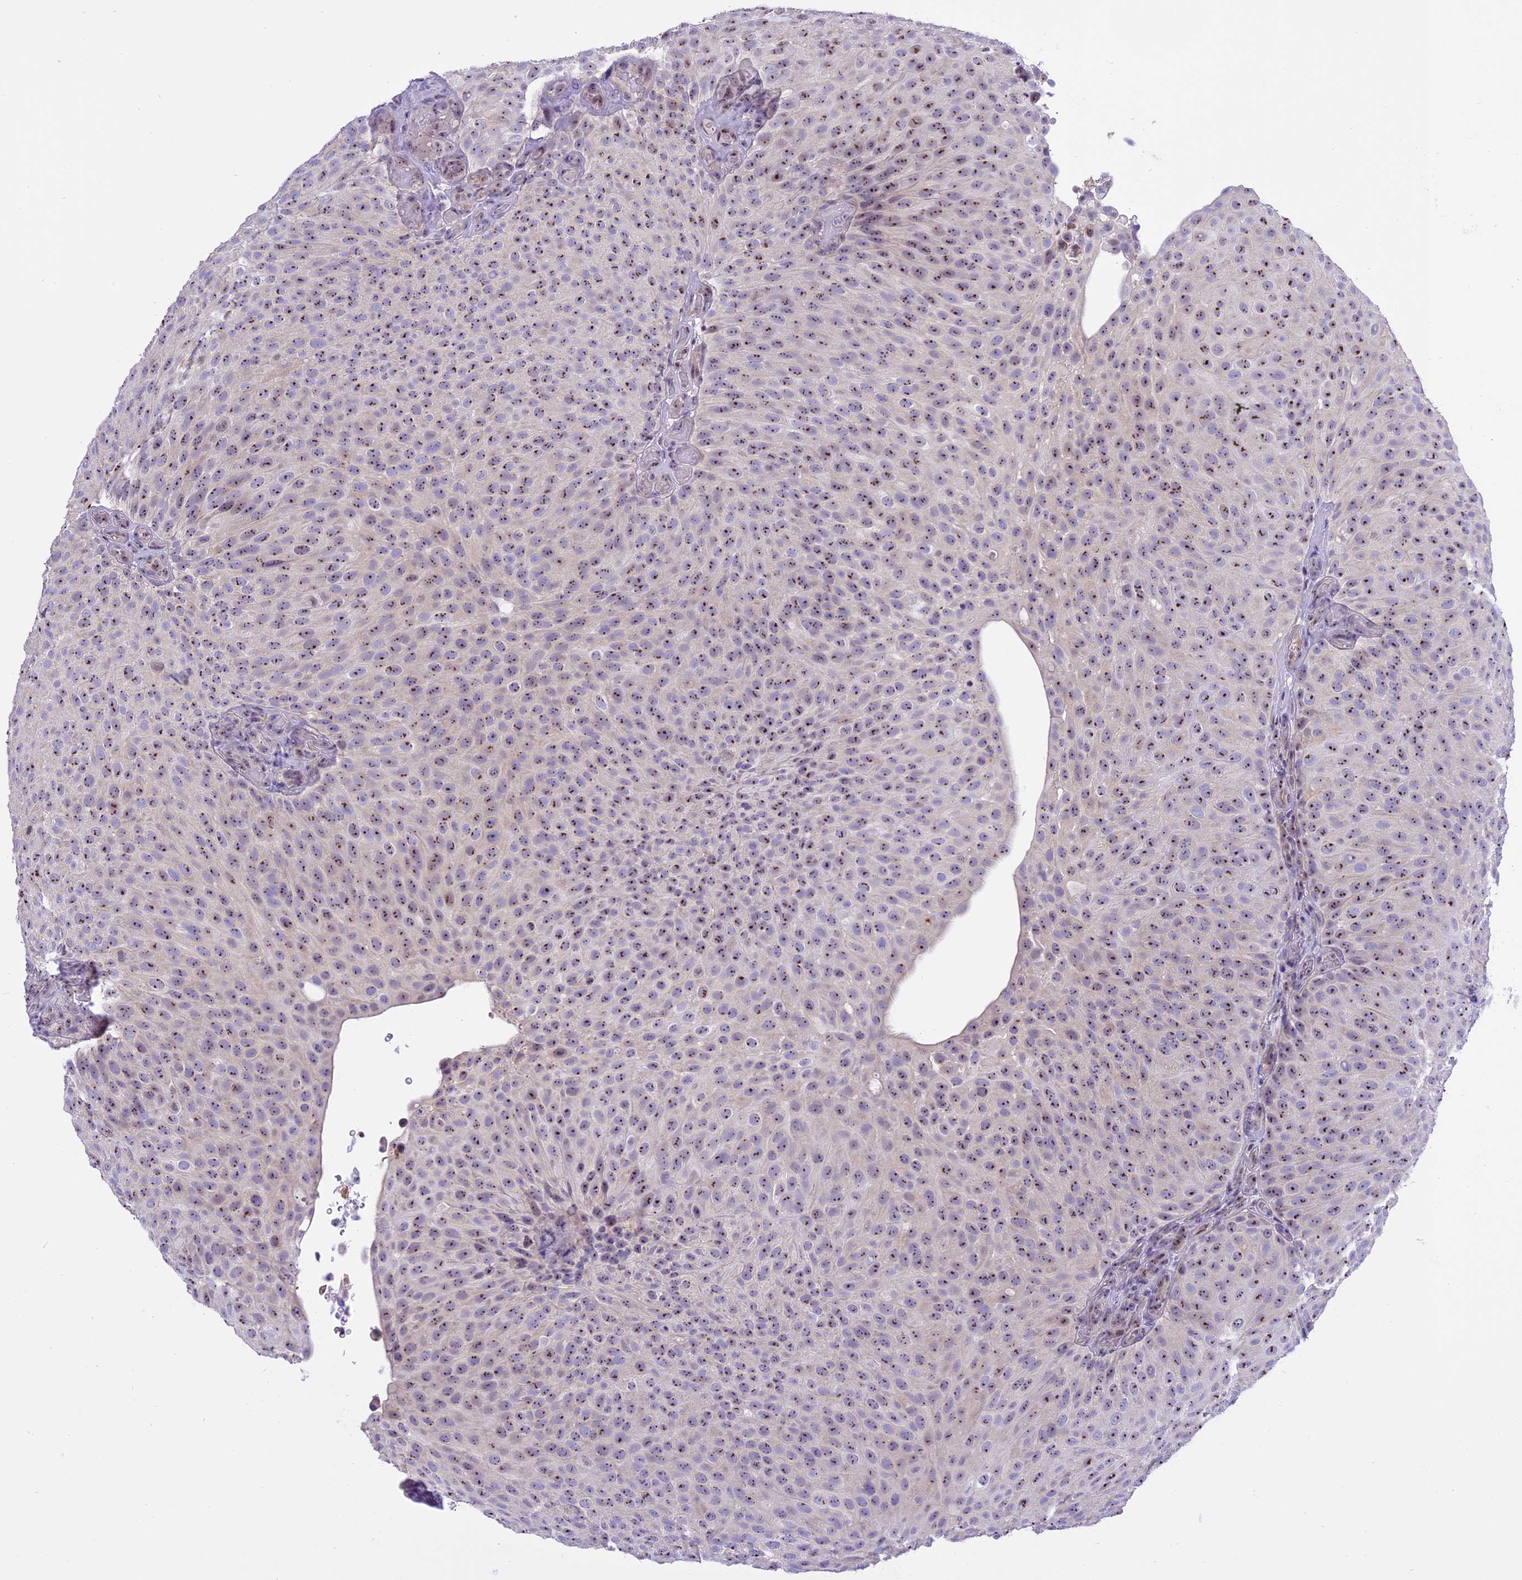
{"staining": {"intensity": "moderate", "quantity": ">75%", "location": "nuclear"}, "tissue": "urothelial cancer", "cell_type": "Tumor cells", "image_type": "cancer", "snomed": [{"axis": "morphology", "description": "Urothelial carcinoma, Low grade"}, {"axis": "topography", "description": "Urinary bladder"}], "caption": "Protein expression analysis of human urothelial carcinoma (low-grade) reveals moderate nuclear expression in about >75% of tumor cells.", "gene": "TBL3", "patient": {"sex": "male", "age": 78}}